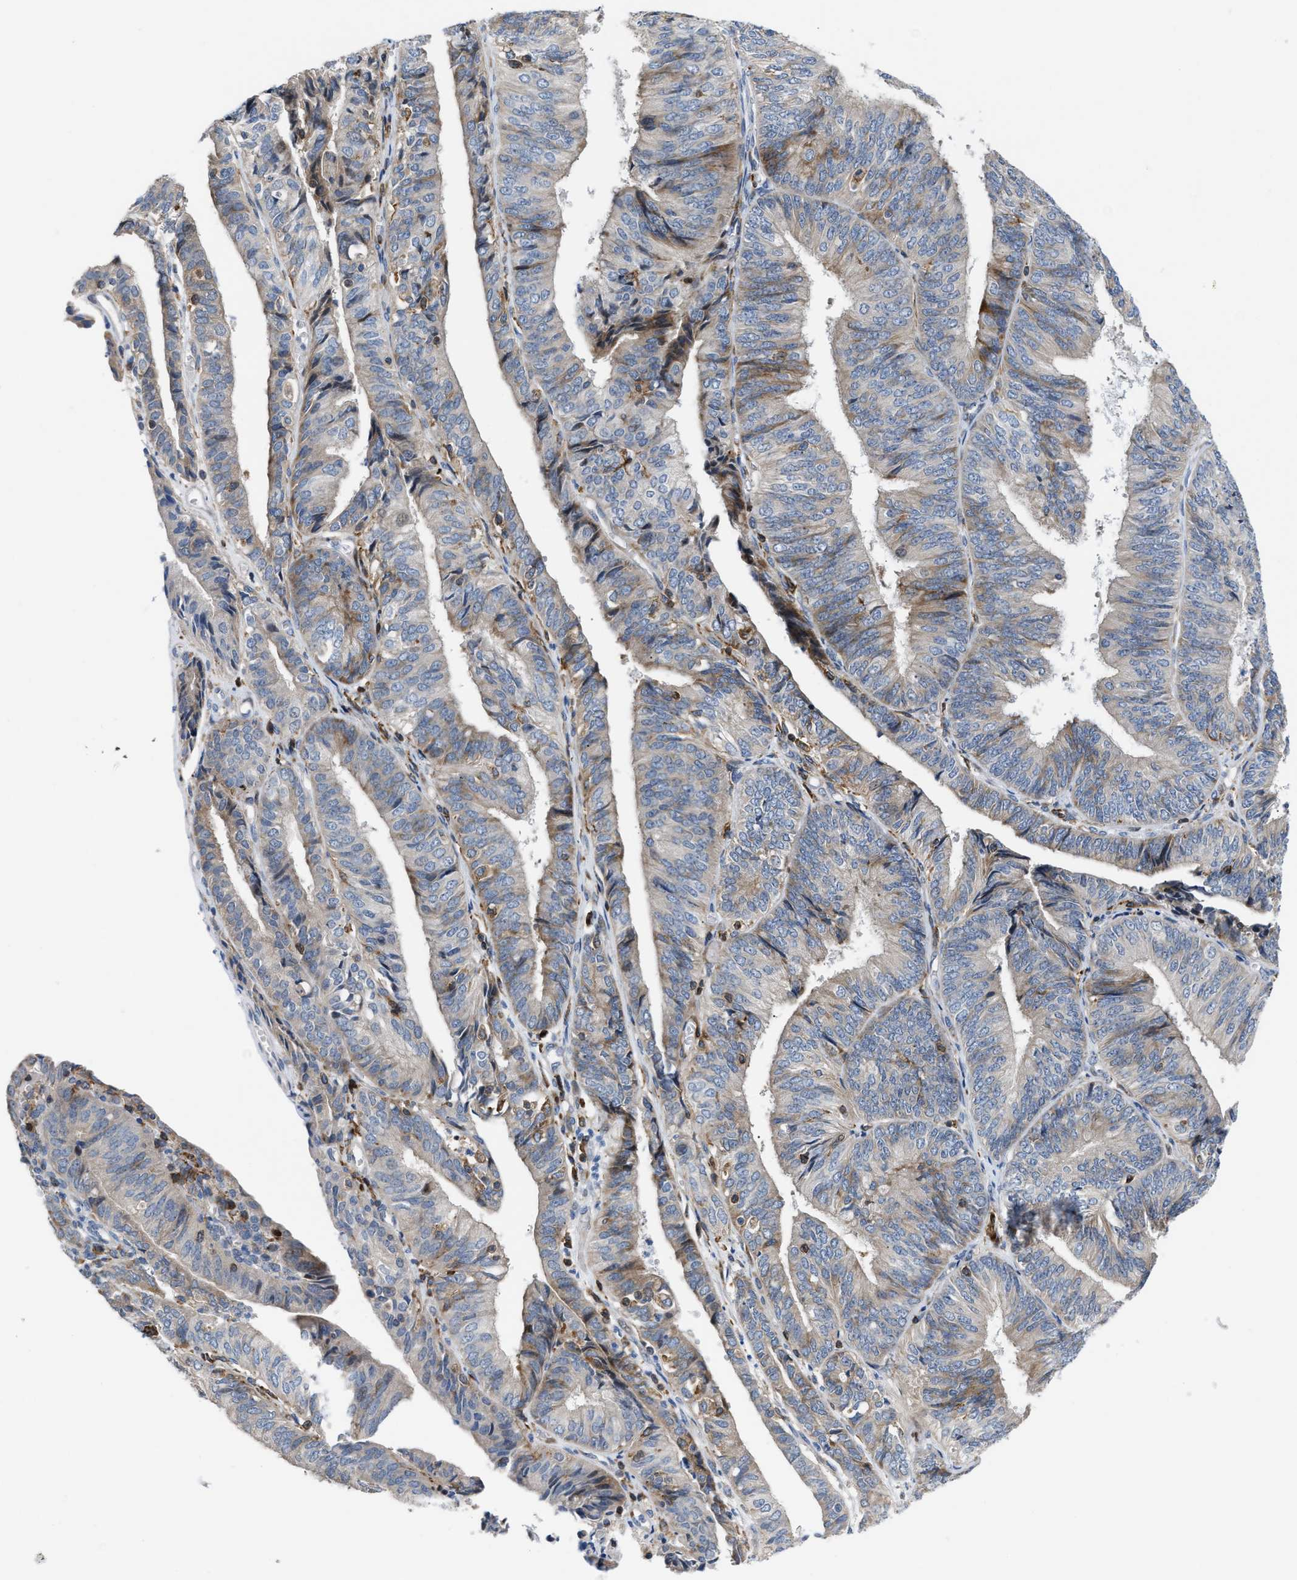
{"staining": {"intensity": "weak", "quantity": "<25%", "location": "cytoplasmic/membranous"}, "tissue": "endometrial cancer", "cell_type": "Tumor cells", "image_type": "cancer", "snomed": [{"axis": "morphology", "description": "Adenocarcinoma, NOS"}, {"axis": "topography", "description": "Endometrium"}], "caption": "Tumor cells are negative for brown protein staining in endometrial cancer (adenocarcinoma).", "gene": "ATP9A", "patient": {"sex": "female", "age": 58}}